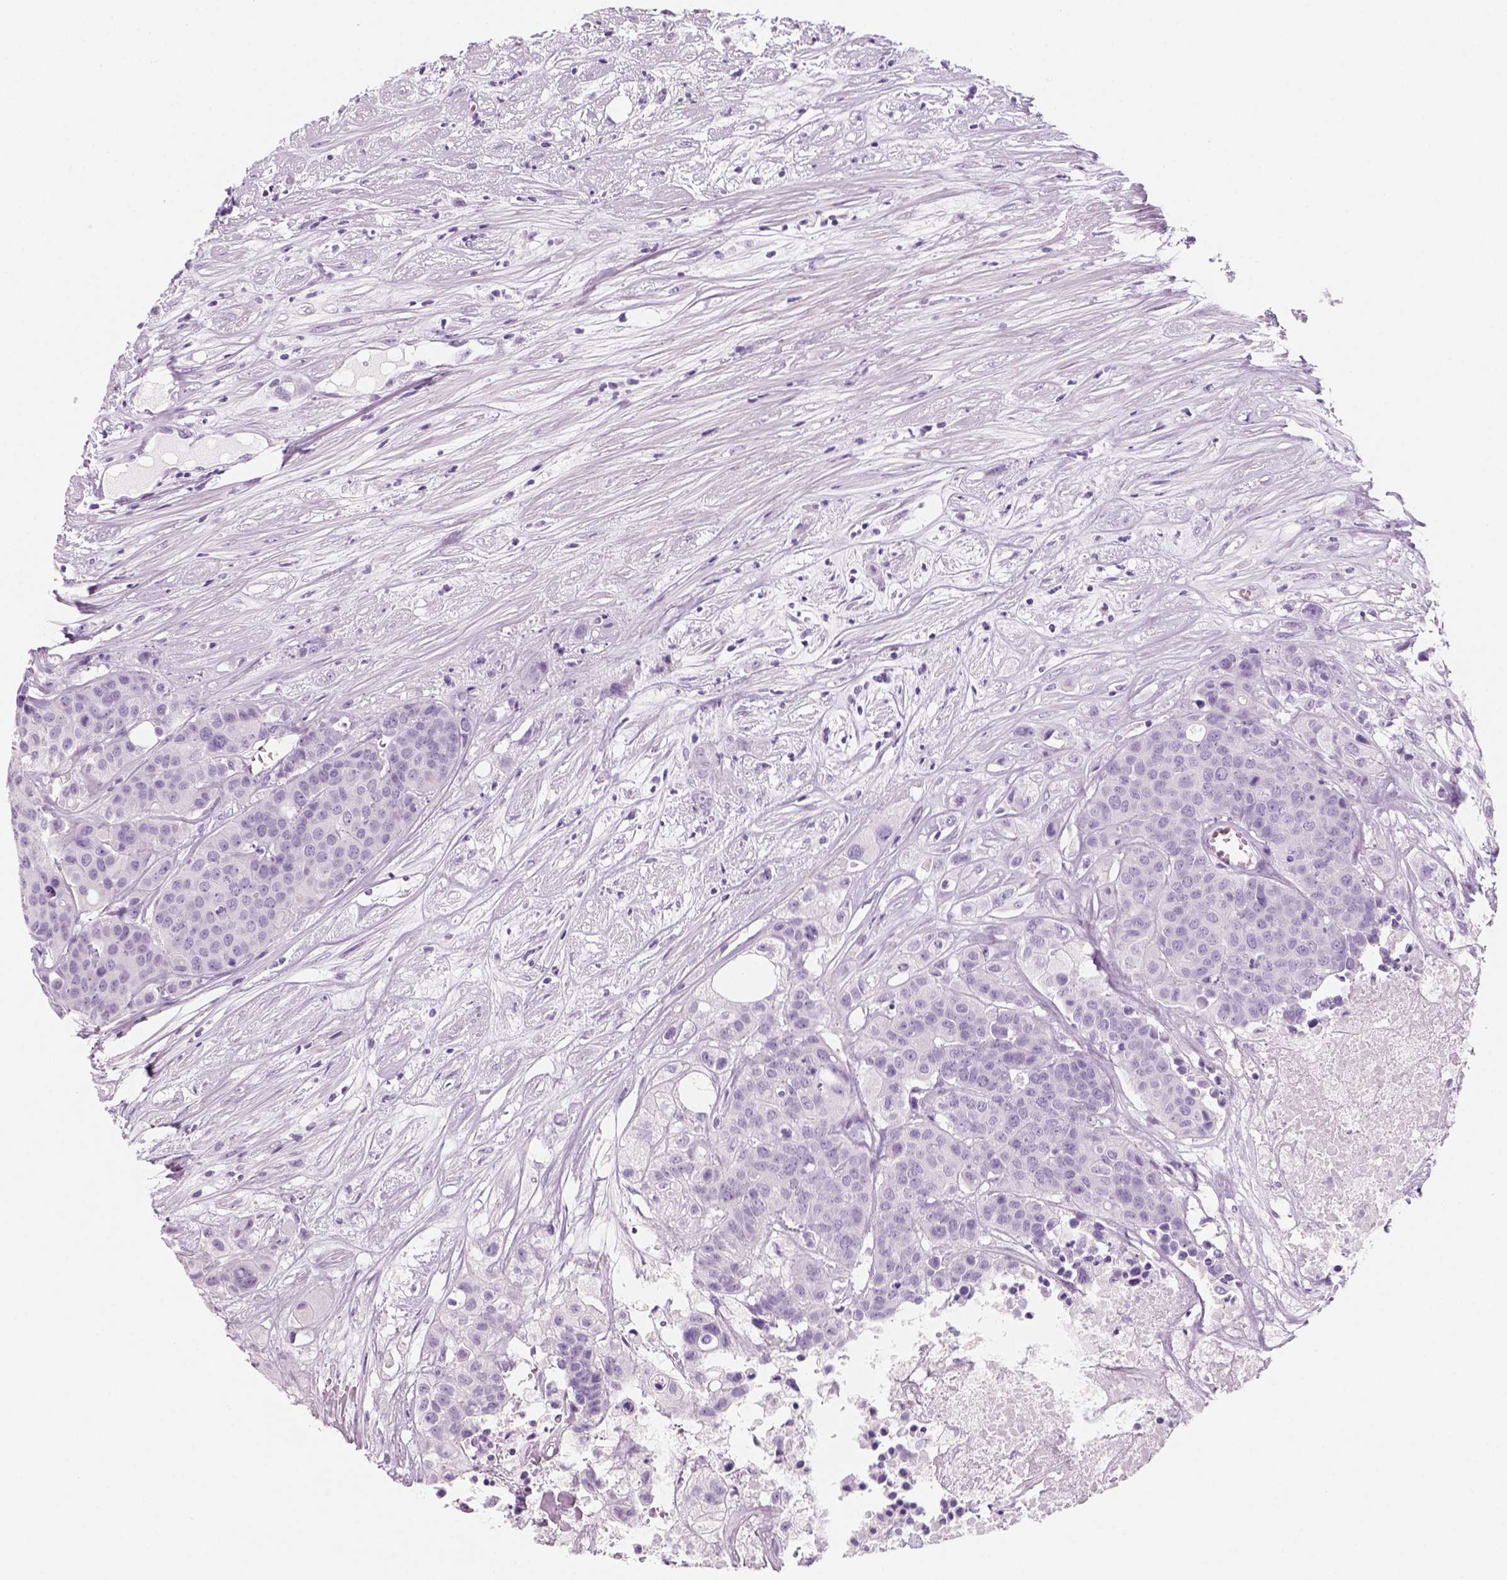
{"staining": {"intensity": "negative", "quantity": "none", "location": "none"}, "tissue": "carcinoid", "cell_type": "Tumor cells", "image_type": "cancer", "snomed": [{"axis": "morphology", "description": "Carcinoid, malignant, NOS"}, {"axis": "topography", "description": "Colon"}], "caption": "Immunohistochemical staining of malignant carcinoid demonstrates no significant expression in tumor cells.", "gene": "KRTAP11-1", "patient": {"sex": "male", "age": 81}}